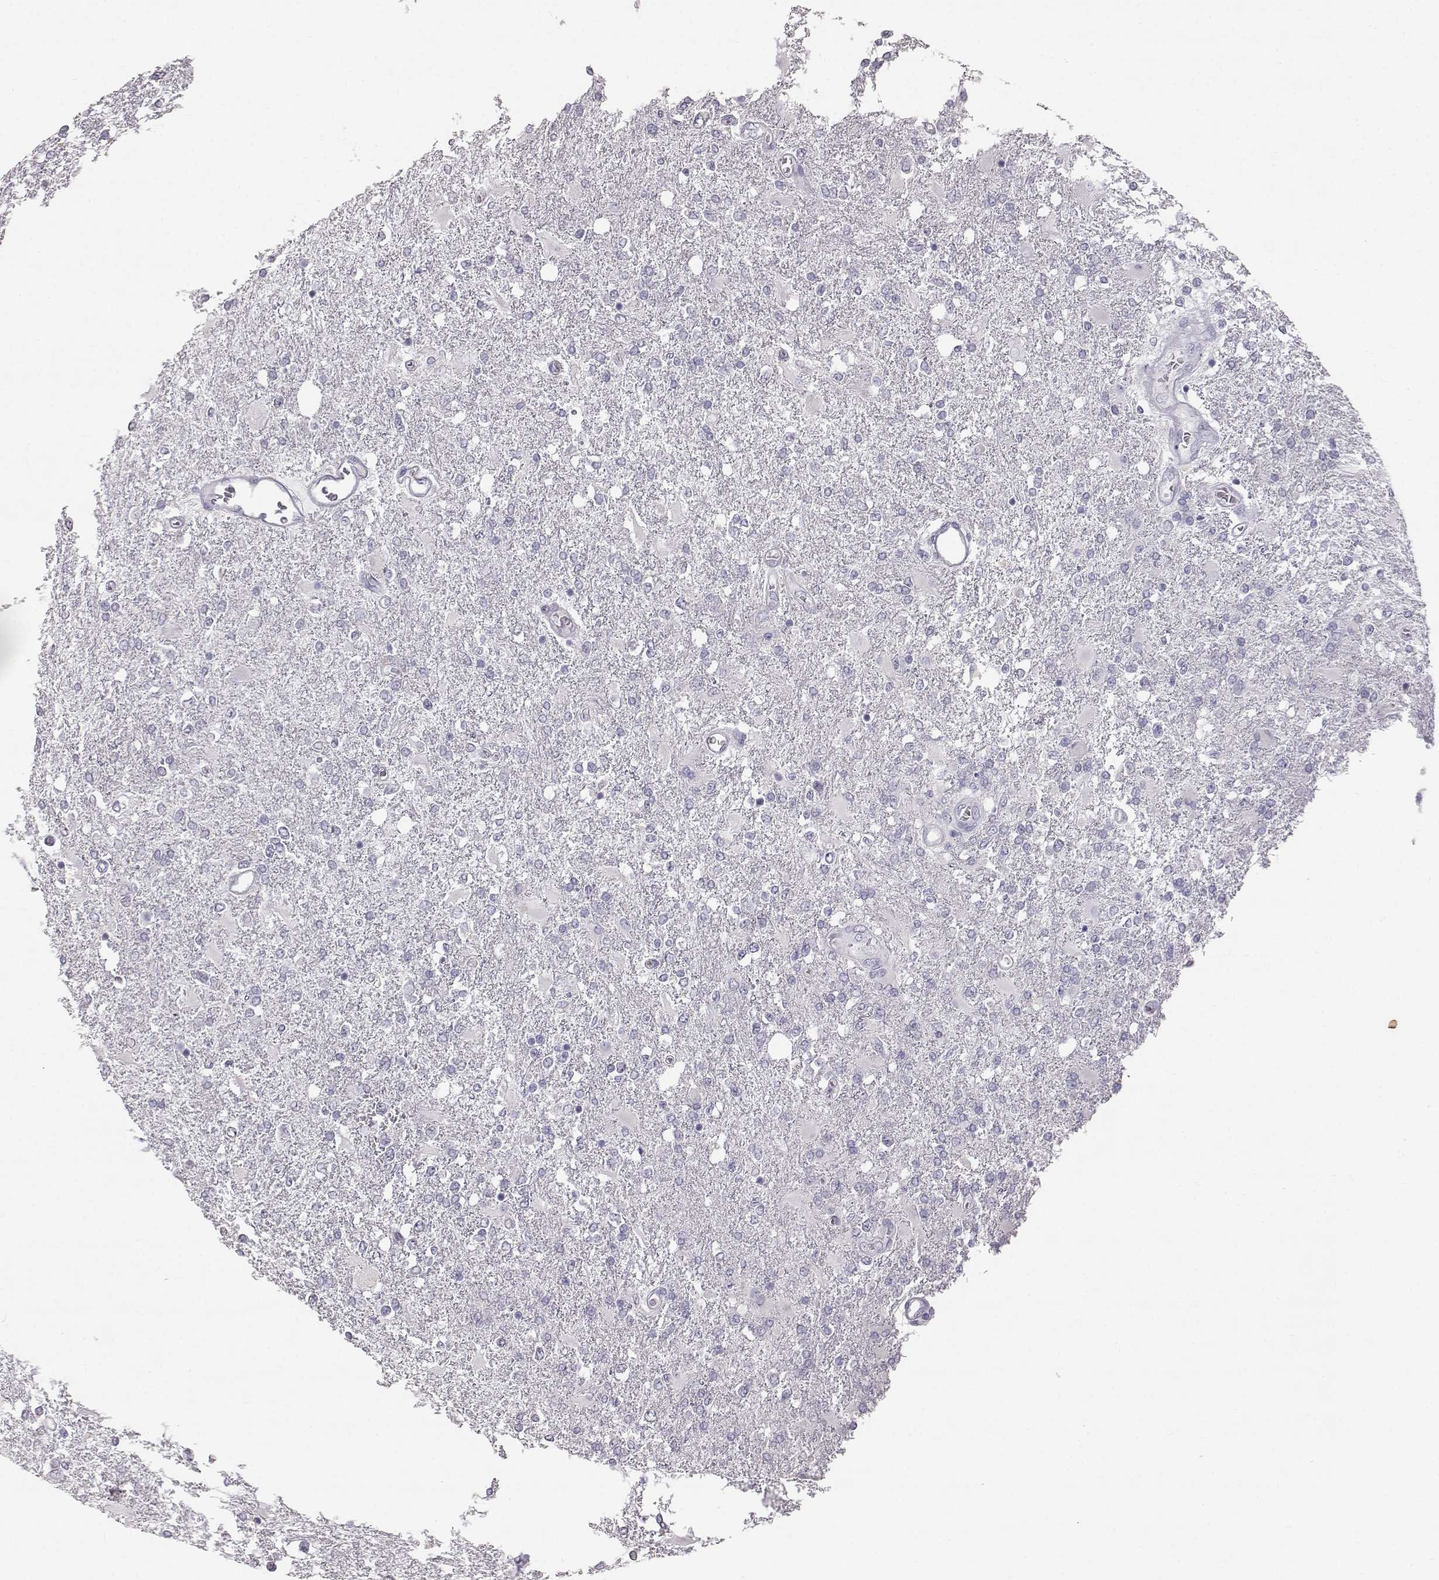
{"staining": {"intensity": "negative", "quantity": "none", "location": "none"}, "tissue": "glioma", "cell_type": "Tumor cells", "image_type": "cancer", "snomed": [{"axis": "morphology", "description": "Glioma, malignant, High grade"}, {"axis": "topography", "description": "Cerebral cortex"}], "caption": "Immunohistochemistry histopathology image of human glioma stained for a protein (brown), which shows no staining in tumor cells. (Stains: DAB (3,3'-diaminobenzidine) IHC with hematoxylin counter stain, Microscopy: brightfield microscopy at high magnification).", "gene": "KRT33A", "patient": {"sex": "male", "age": 79}}